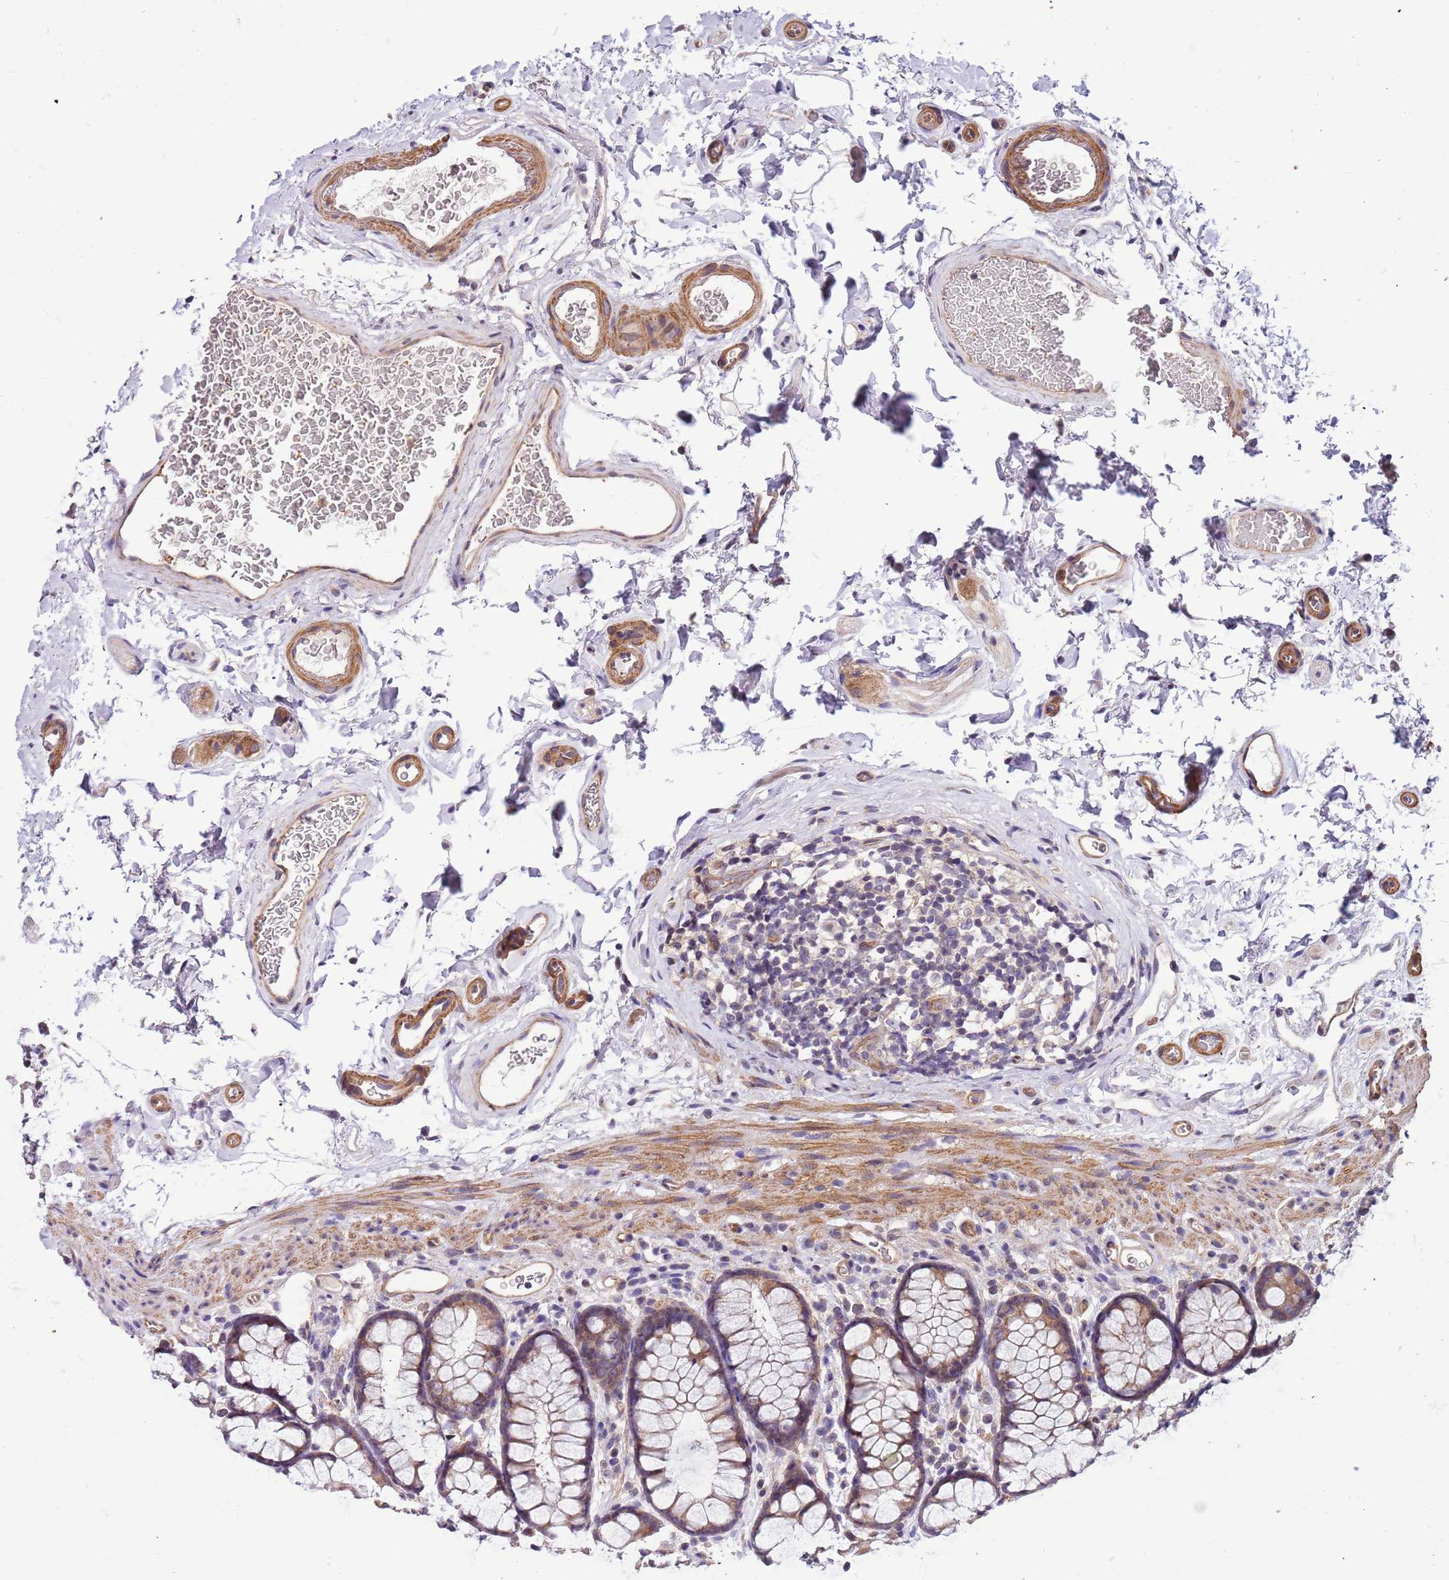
{"staining": {"intensity": "moderate", "quantity": ">75%", "location": "cytoplasmic/membranous"}, "tissue": "colon", "cell_type": "Endothelial cells", "image_type": "normal", "snomed": [{"axis": "morphology", "description": "Normal tissue, NOS"}, {"axis": "topography", "description": "Colon"}], "caption": "This is a histology image of IHC staining of benign colon, which shows moderate positivity in the cytoplasmic/membranous of endothelial cells.", "gene": "LAMB4", "patient": {"sex": "female", "age": 82}}